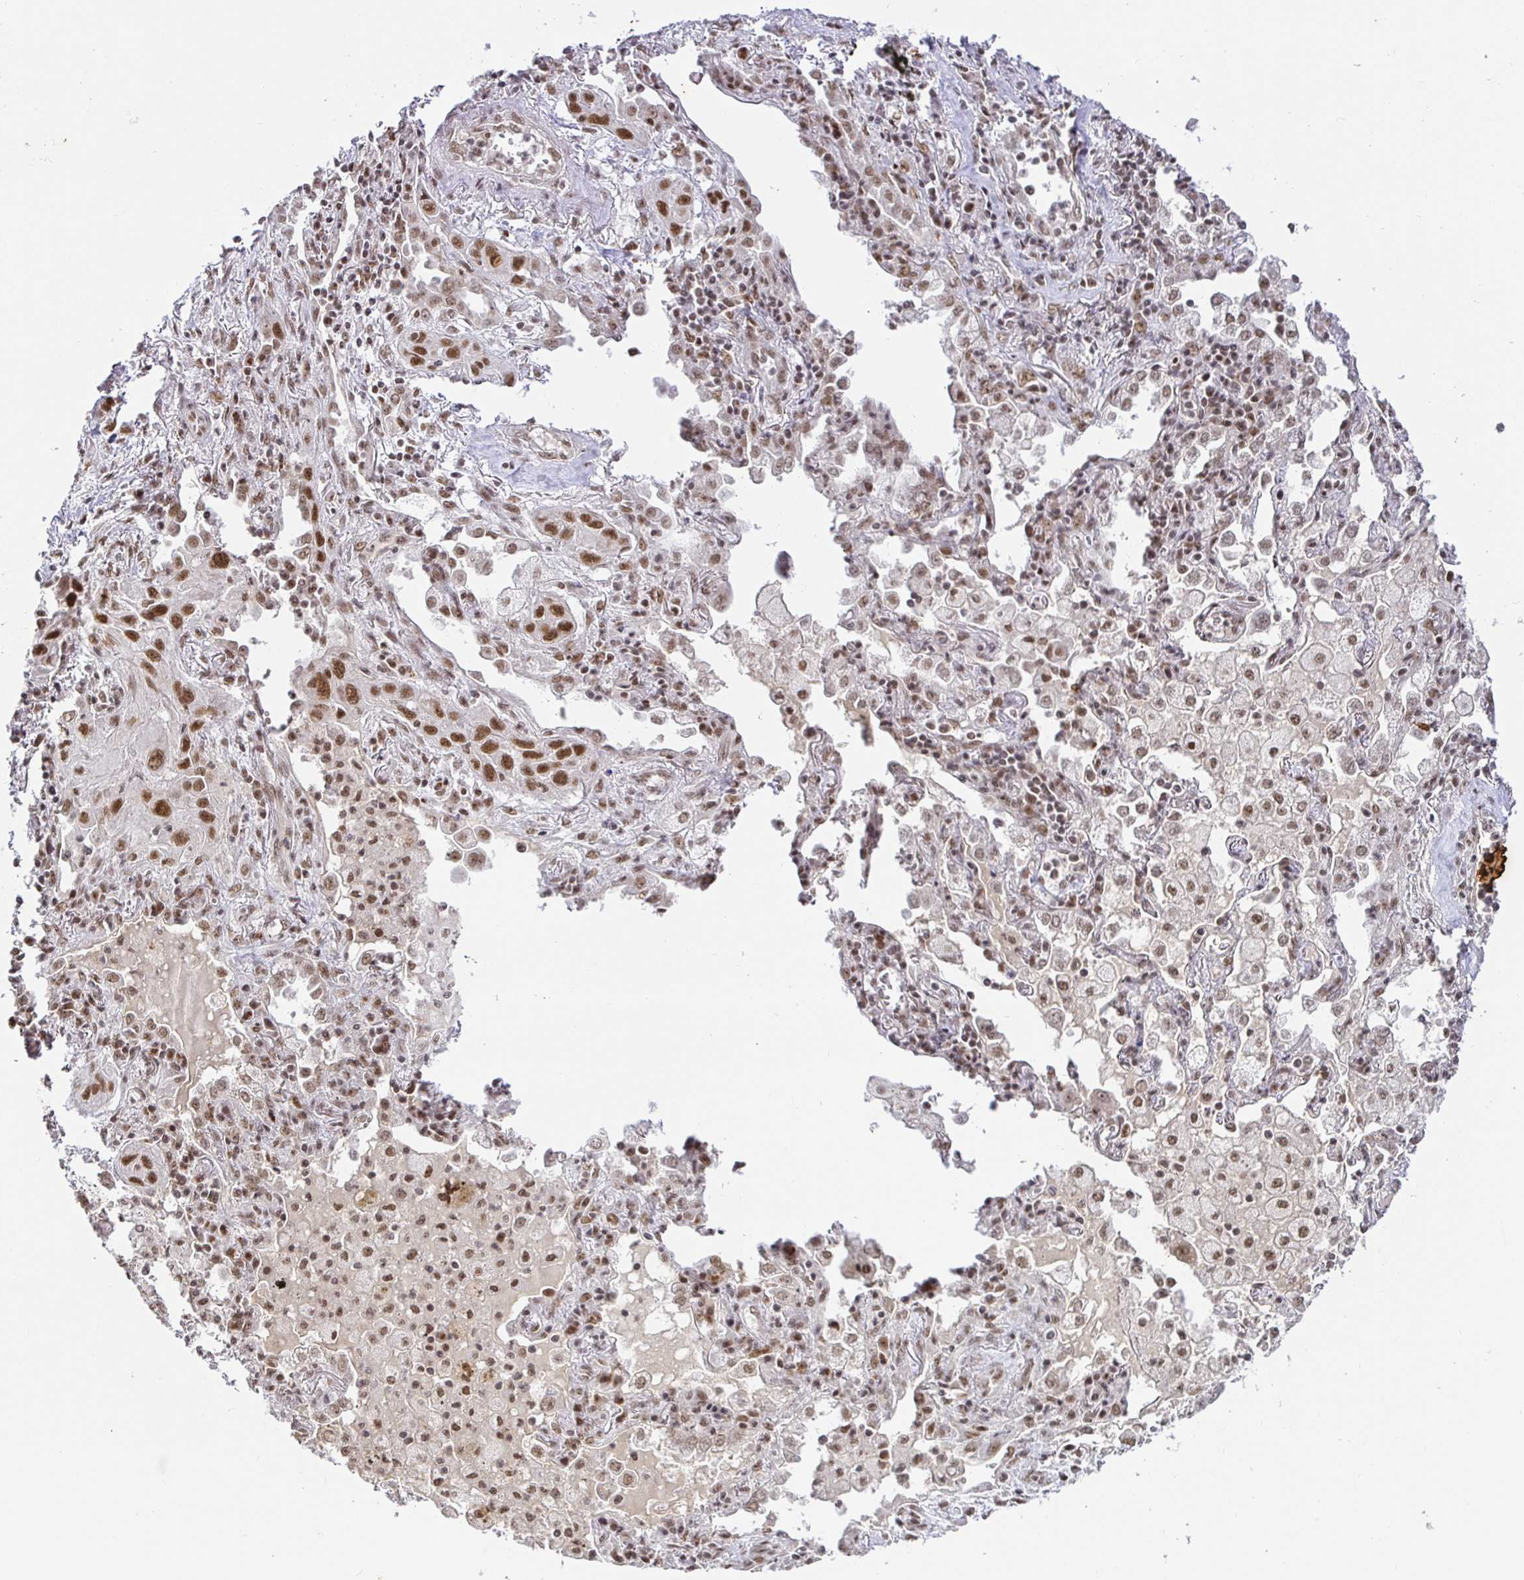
{"staining": {"intensity": "moderate", "quantity": ">75%", "location": "nuclear"}, "tissue": "lung cancer", "cell_type": "Tumor cells", "image_type": "cancer", "snomed": [{"axis": "morphology", "description": "Squamous cell carcinoma, NOS"}, {"axis": "topography", "description": "Lung"}], "caption": "IHC (DAB (3,3'-diaminobenzidine)) staining of lung squamous cell carcinoma shows moderate nuclear protein staining in approximately >75% of tumor cells.", "gene": "USF1", "patient": {"sex": "male", "age": 79}}